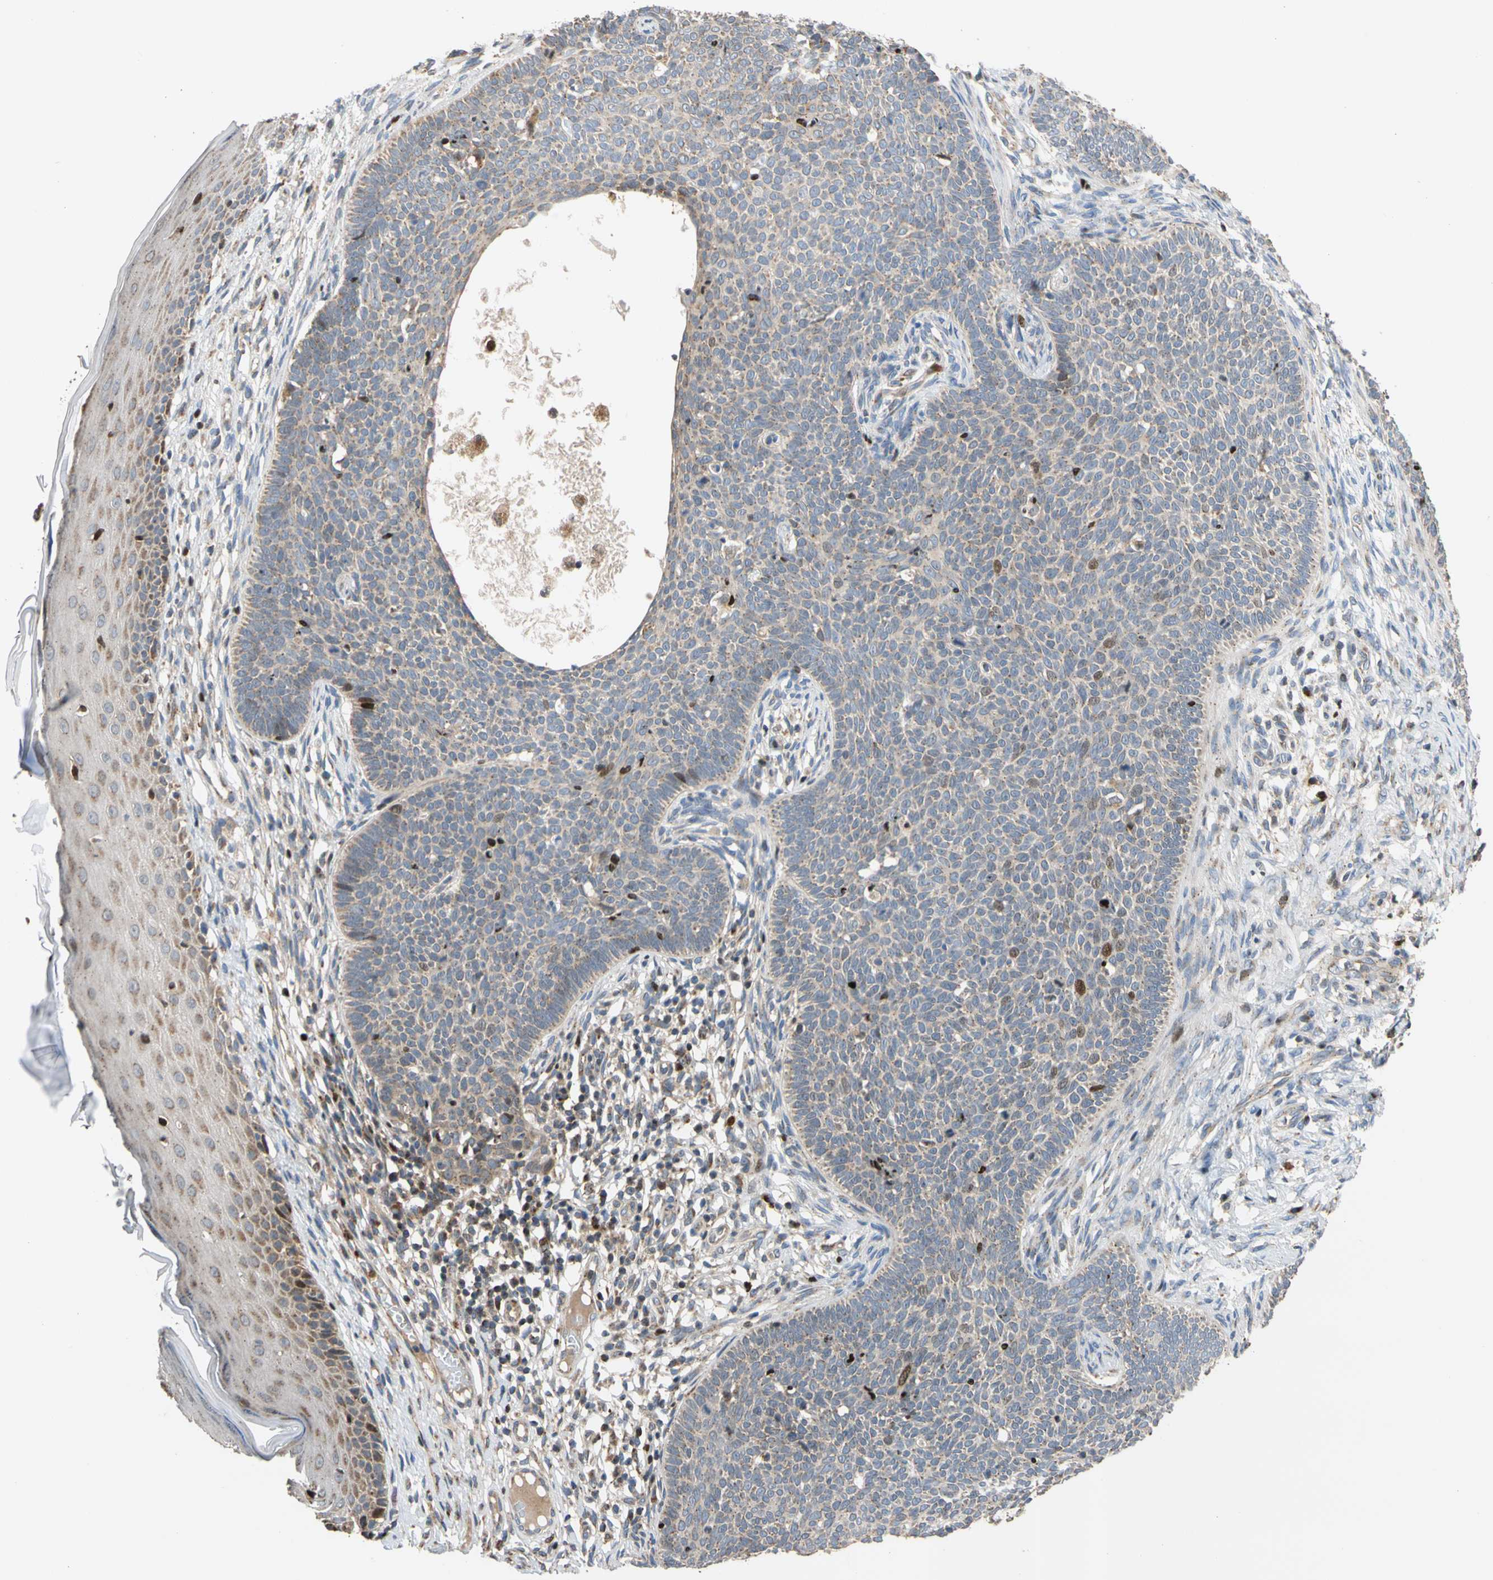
{"staining": {"intensity": "weak", "quantity": "25%-75%", "location": "cytoplasmic/membranous"}, "tissue": "skin cancer", "cell_type": "Tumor cells", "image_type": "cancer", "snomed": [{"axis": "morphology", "description": "Normal tissue, NOS"}, {"axis": "morphology", "description": "Basal cell carcinoma"}, {"axis": "topography", "description": "Skin"}], "caption": "Immunohistochemical staining of skin basal cell carcinoma displays low levels of weak cytoplasmic/membranous protein positivity in approximately 25%-75% of tumor cells. The staining was performed using DAB, with brown indicating positive protein expression. Nuclei are stained blue with hematoxylin.", "gene": "IP6K2", "patient": {"sex": "male", "age": 87}}